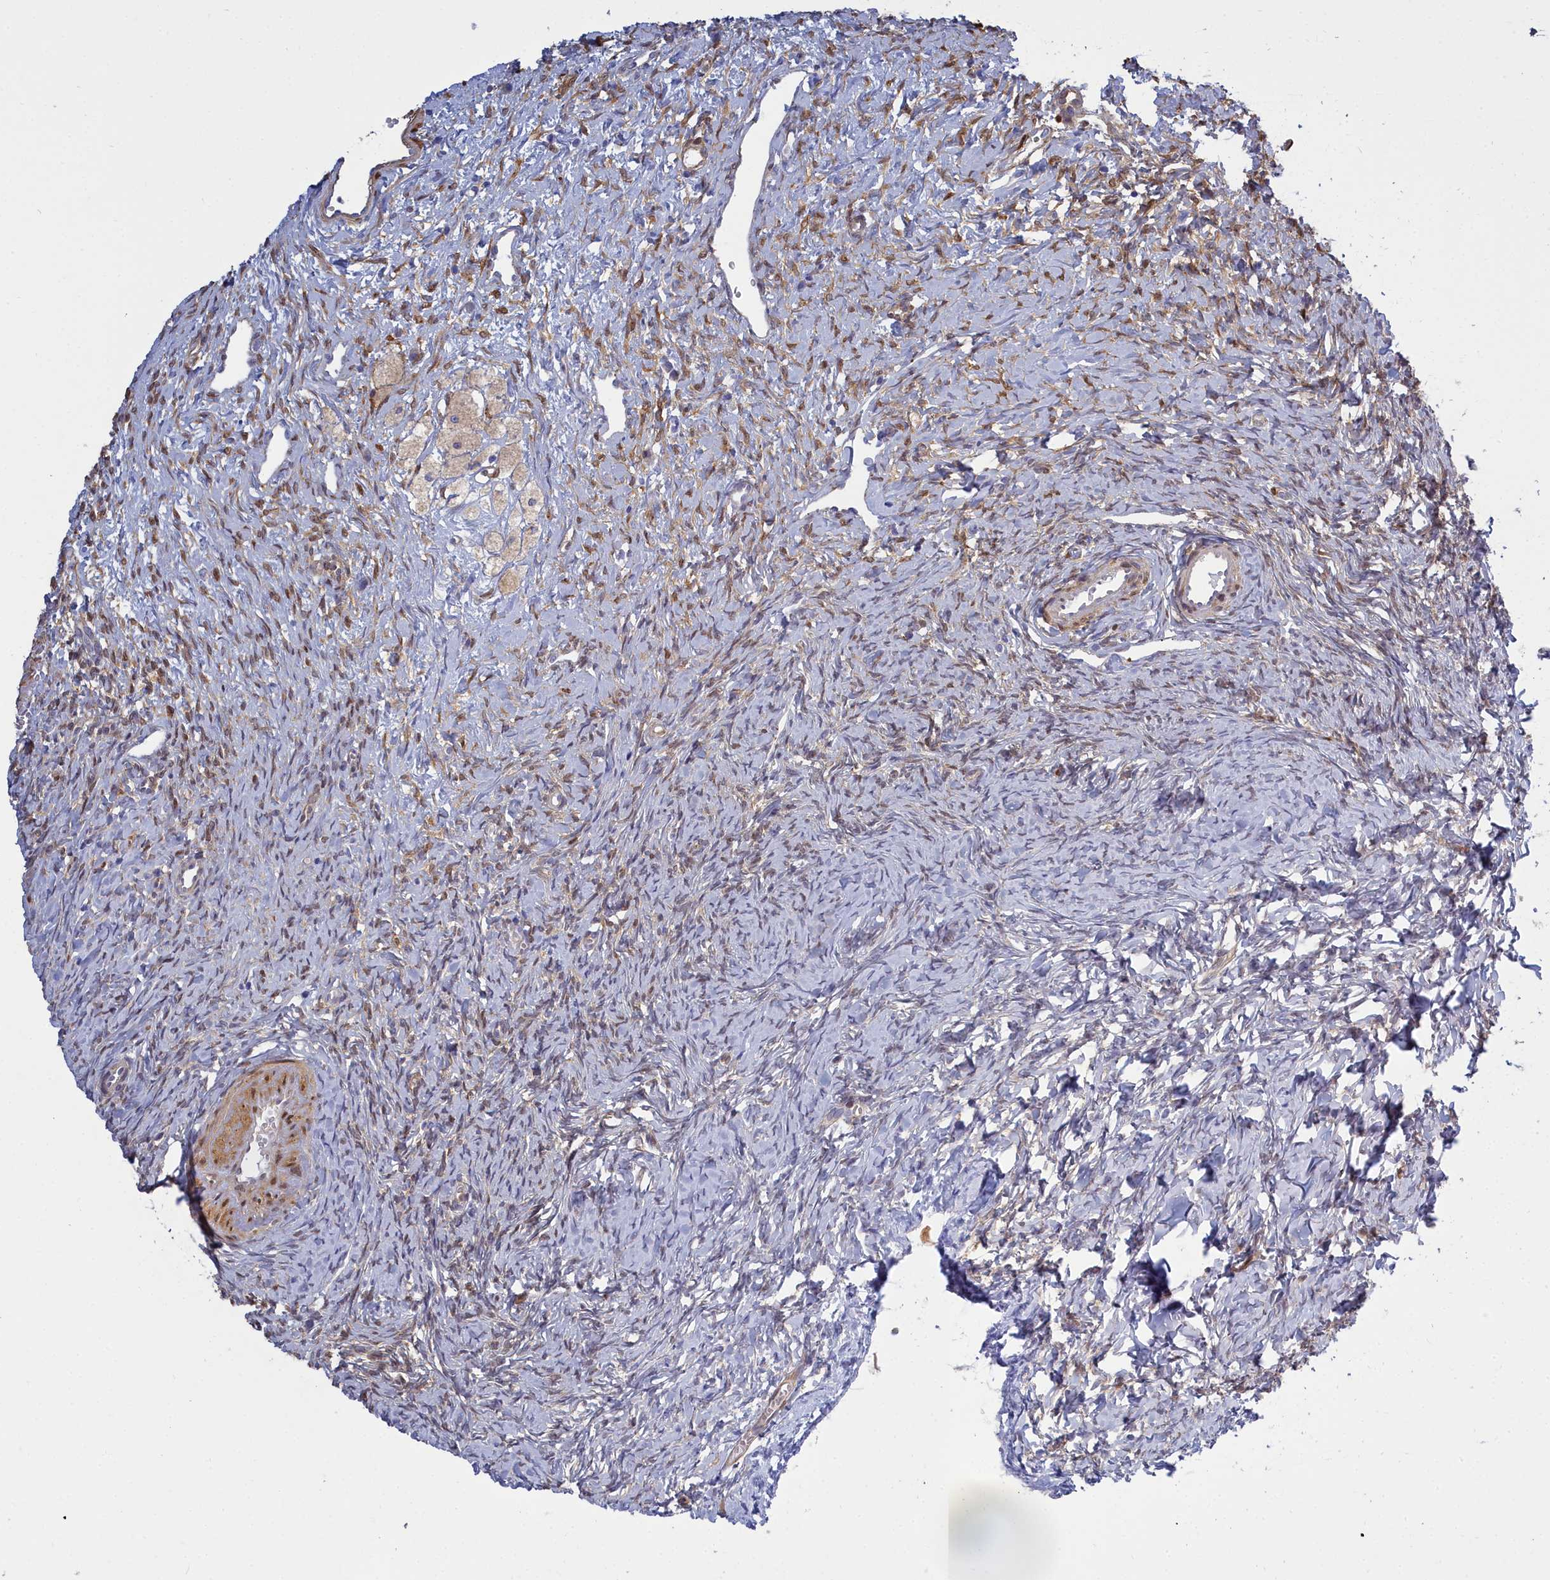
{"staining": {"intensity": "moderate", "quantity": "25%-75%", "location": "cytoplasmic/membranous"}, "tissue": "ovary", "cell_type": "Ovarian stroma cells", "image_type": "normal", "snomed": [{"axis": "morphology", "description": "Normal tissue, NOS"}, {"axis": "topography", "description": "Ovary"}], "caption": "Ovarian stroma cells reveal moderate cytoplasmic/membranous staining in about 25%-75% of cells in unremarkable ovary. The staining is performed using DAB (3,3'-diaminobenzidine) brown chromogen to label protein expression. The nuclei are counter-stained blue using hematoxylin.", "gene": "PPP1R14A", "patient": {"sex": "female", "age": 51}}